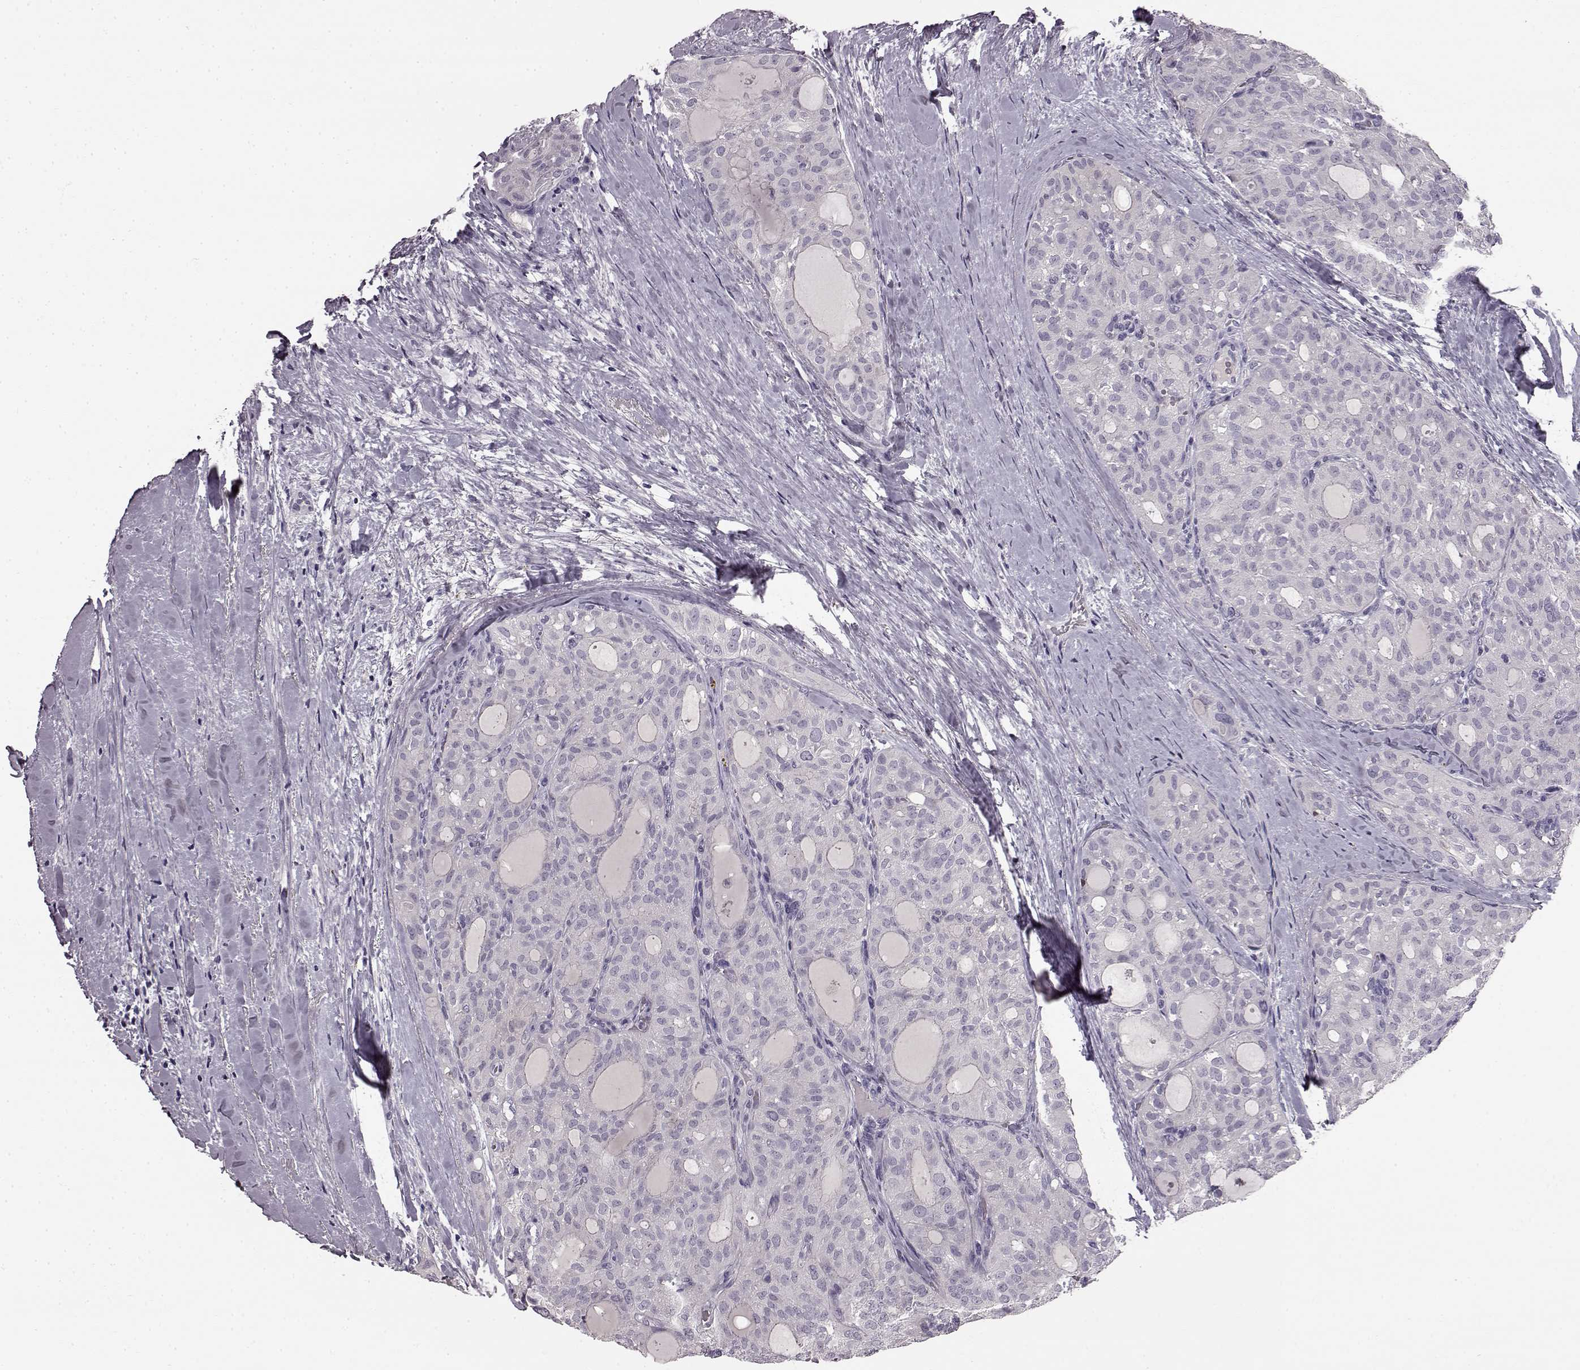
{"staining": {"intensity": "negative", "quantity": "none", "location": "none"}, "tissue": "thyroid cancer", "cell_type": "Tumor cells", "image_type": "cancer", "snomed": [{"axis": "morphology", "description": "Follicular adenoma carcinoma, NOS"}, {"axis": "topography", "description": "Thyroid gland"}], "caption": "There is no significant positivity in tumor cells of thyroid cancer. (IHC, brightfield microscopy, high magnification).", "gene": "KRT85", "patient": {"sex": "male", "age": 75}}